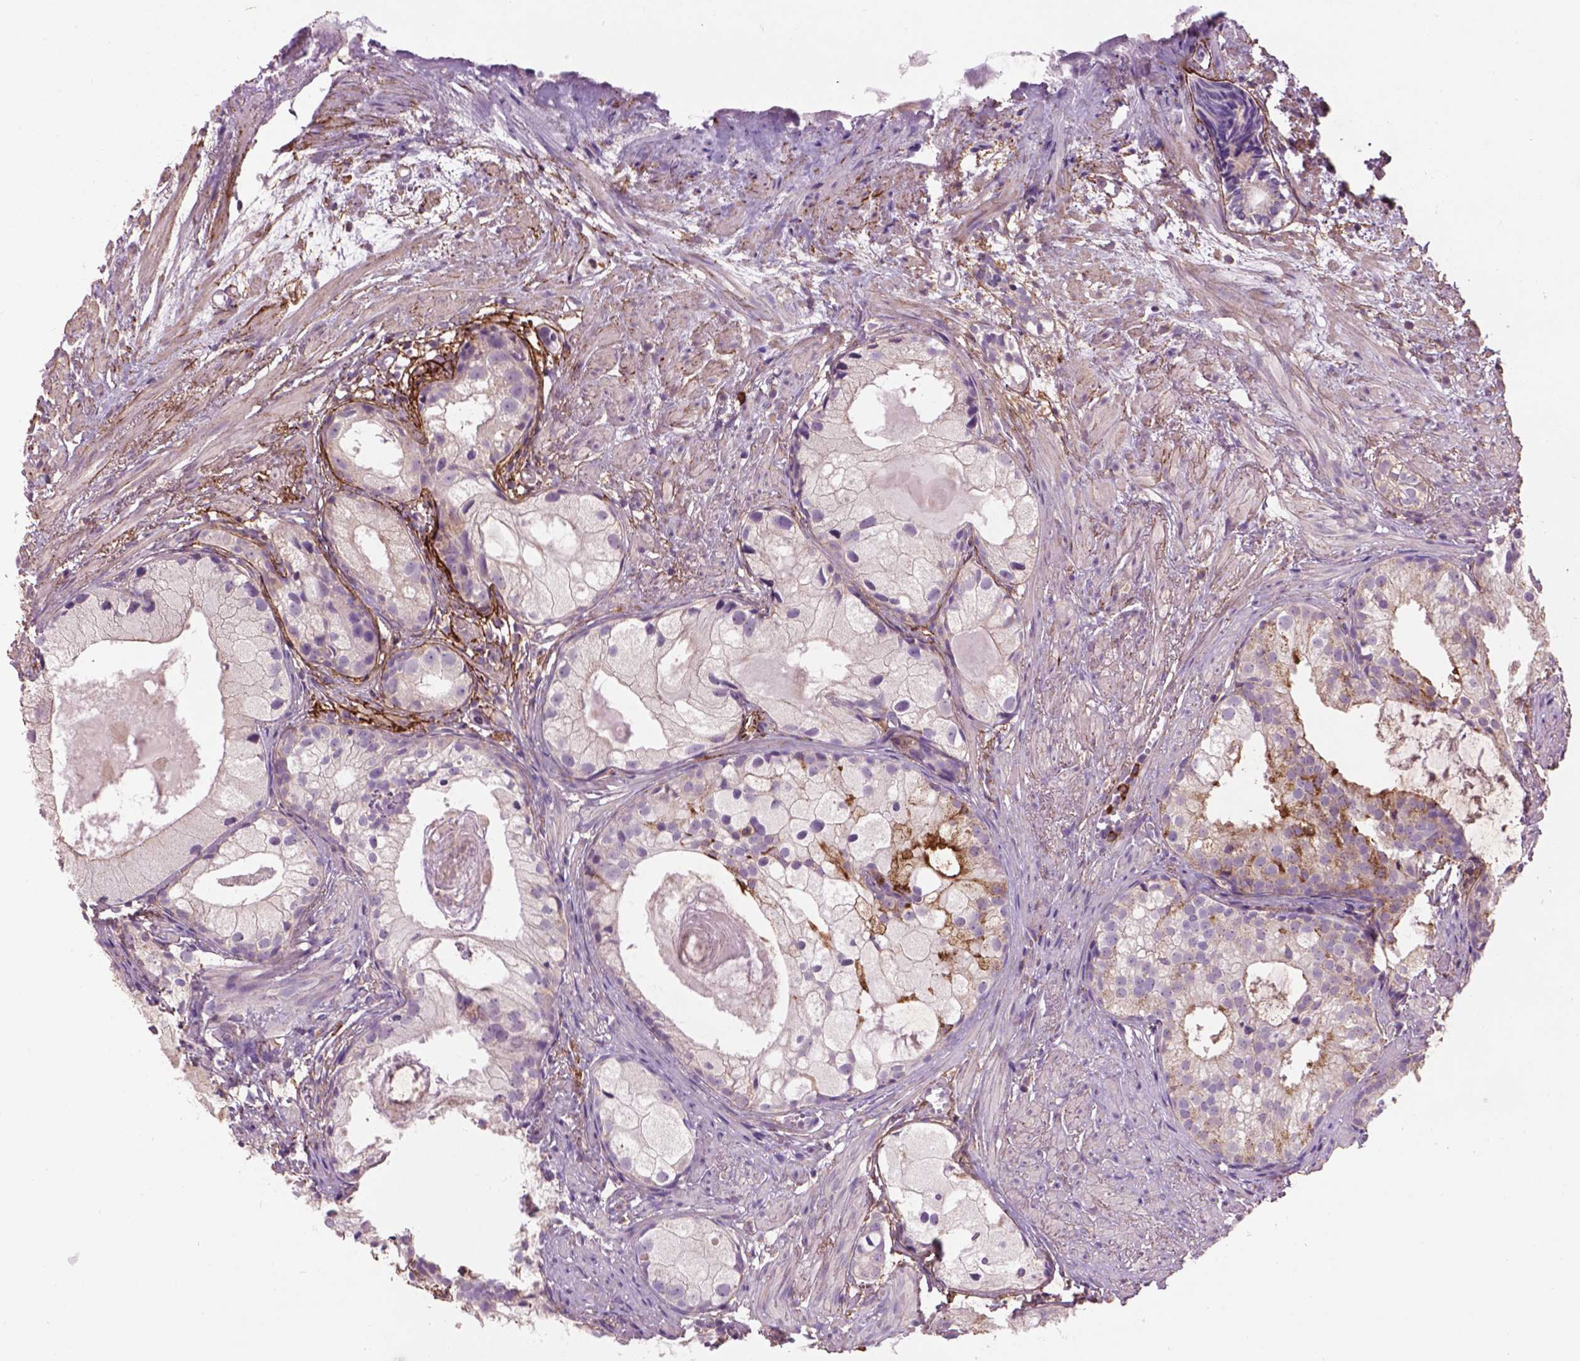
{"staining": {"intensity": "negative", "quantity": "none", "location": "none"}, "tissue": "prostate cancer", "cell_type": "Tumor cells", "image_type": "cancer", "snomed": [{"axis": "morphology", "description": "Adenocarcinoma, High grade"}, {"axis": "topography", "description": "Prostate"}], "caption": "Prostate adenocarcinoma (high-grade) was stained to show a protein in brown. There is no significant staining in tumor cells. (IHC, brightfield microscopy, high magnification).", "gene": "LRRC3C", "patient": {"sex": "male", "age": 85}}